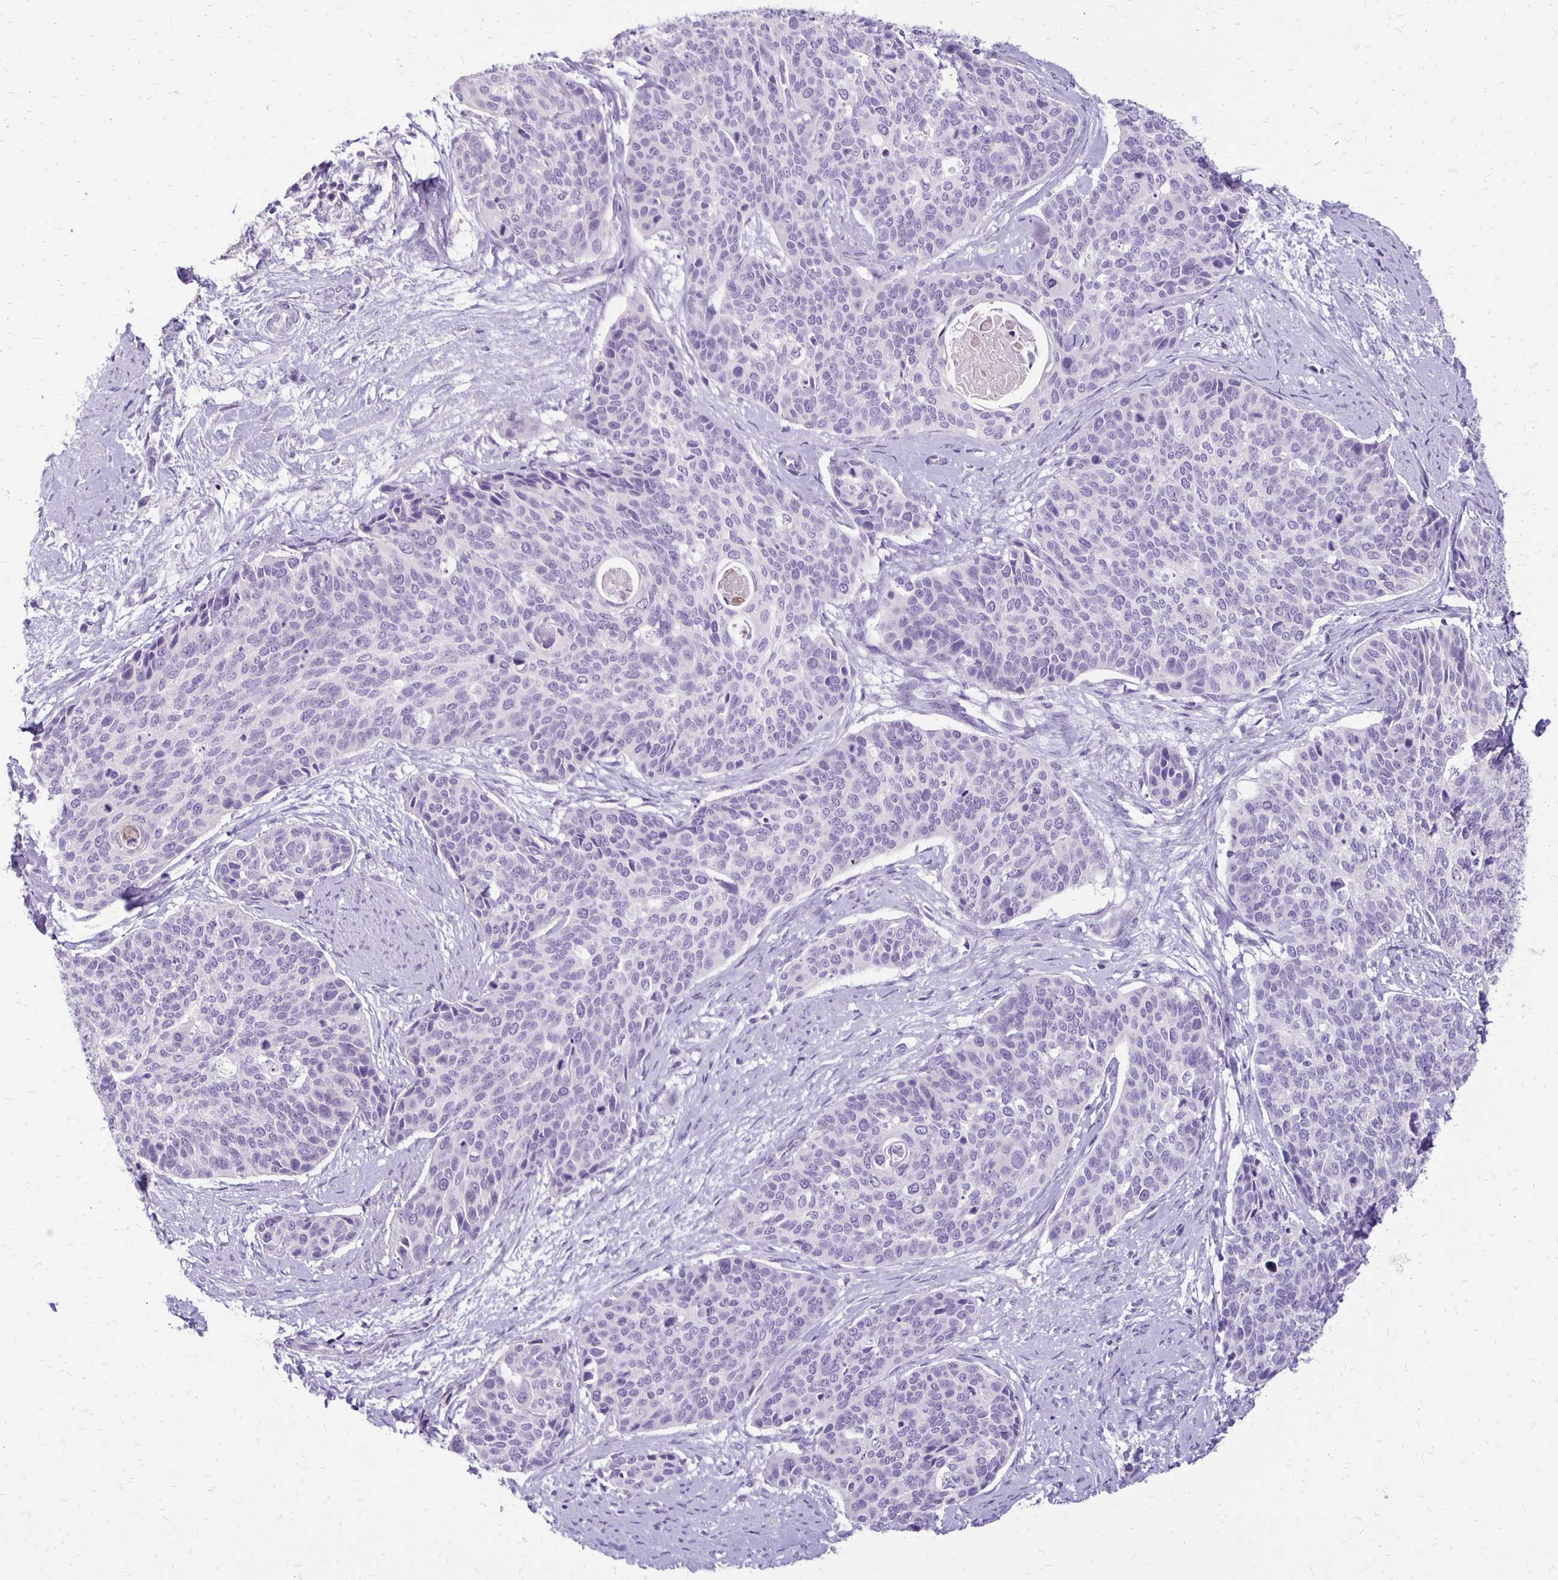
{"staining": {"intensity": "negative", "quantity": "none", "location": "none"}, "tissue": "cervical cancer", "cell_type": "Tumor cells", "image_type": "cancer", "snomed": [{"axis": "morphology", "description": "Squamous cell carcinoma, NOS"}, {"axis": "topography", "description": "Cervix"}], "caption": "This photomicrograph is of cervical squamous cell carcinoma stained with immunohistochemistry (IHC) to label a protein in brown with the nuclei are counter-stained blue. There is no expression in tumor cells. (Brightfield microscopy of DAB (3,3'-diaminobenzidine) immunohistochemistry (IHC) at high magnification).", "gene": "ANKRD45", "patient": {"sex": "female", "age": 69}}